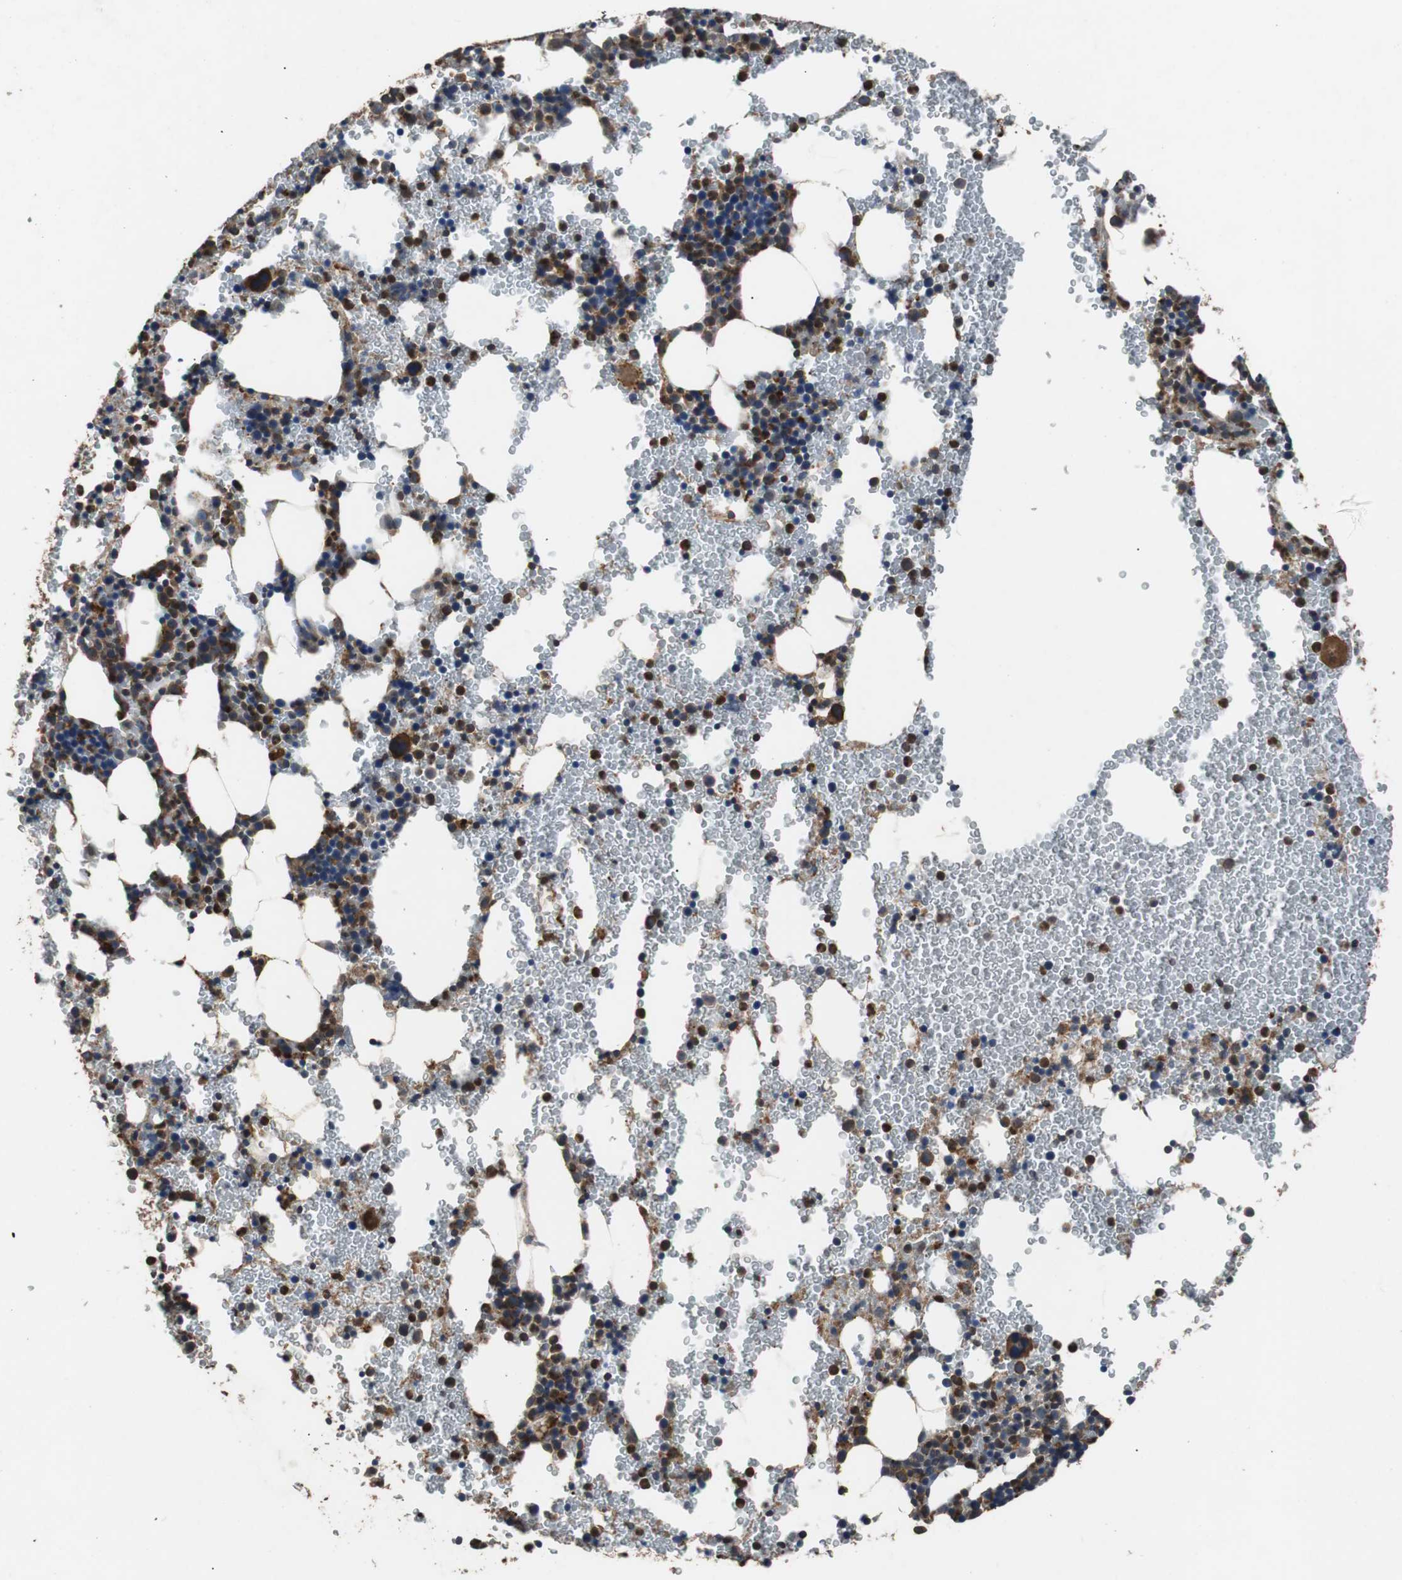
{"staining": {"intensity": "strong", "quantity": "25%-75%", "location": "cytoplasmic/membranous"}, "tissue": "bone marrow", "cell_type": "Hematopoietic cells", "image_type": "normal", "snomed": [{"axis": "morphology", "description": "Normal tissue, NOS"}, {"axis": "morphology", "description": "Inflammation, NOS"}, {"axis": "topography", "description": "Bone marrow"}], "caption": "Protein expression analysis of benign bone marrow shows strong cytoplasmic/membranous positivity in approximately 25%-75% of hematopoietic cells. The protein is shown in brown color, while the nuclei are stained blue.", "gene": "PITRM1", "patient": {"sex": "male", "age": 22}}